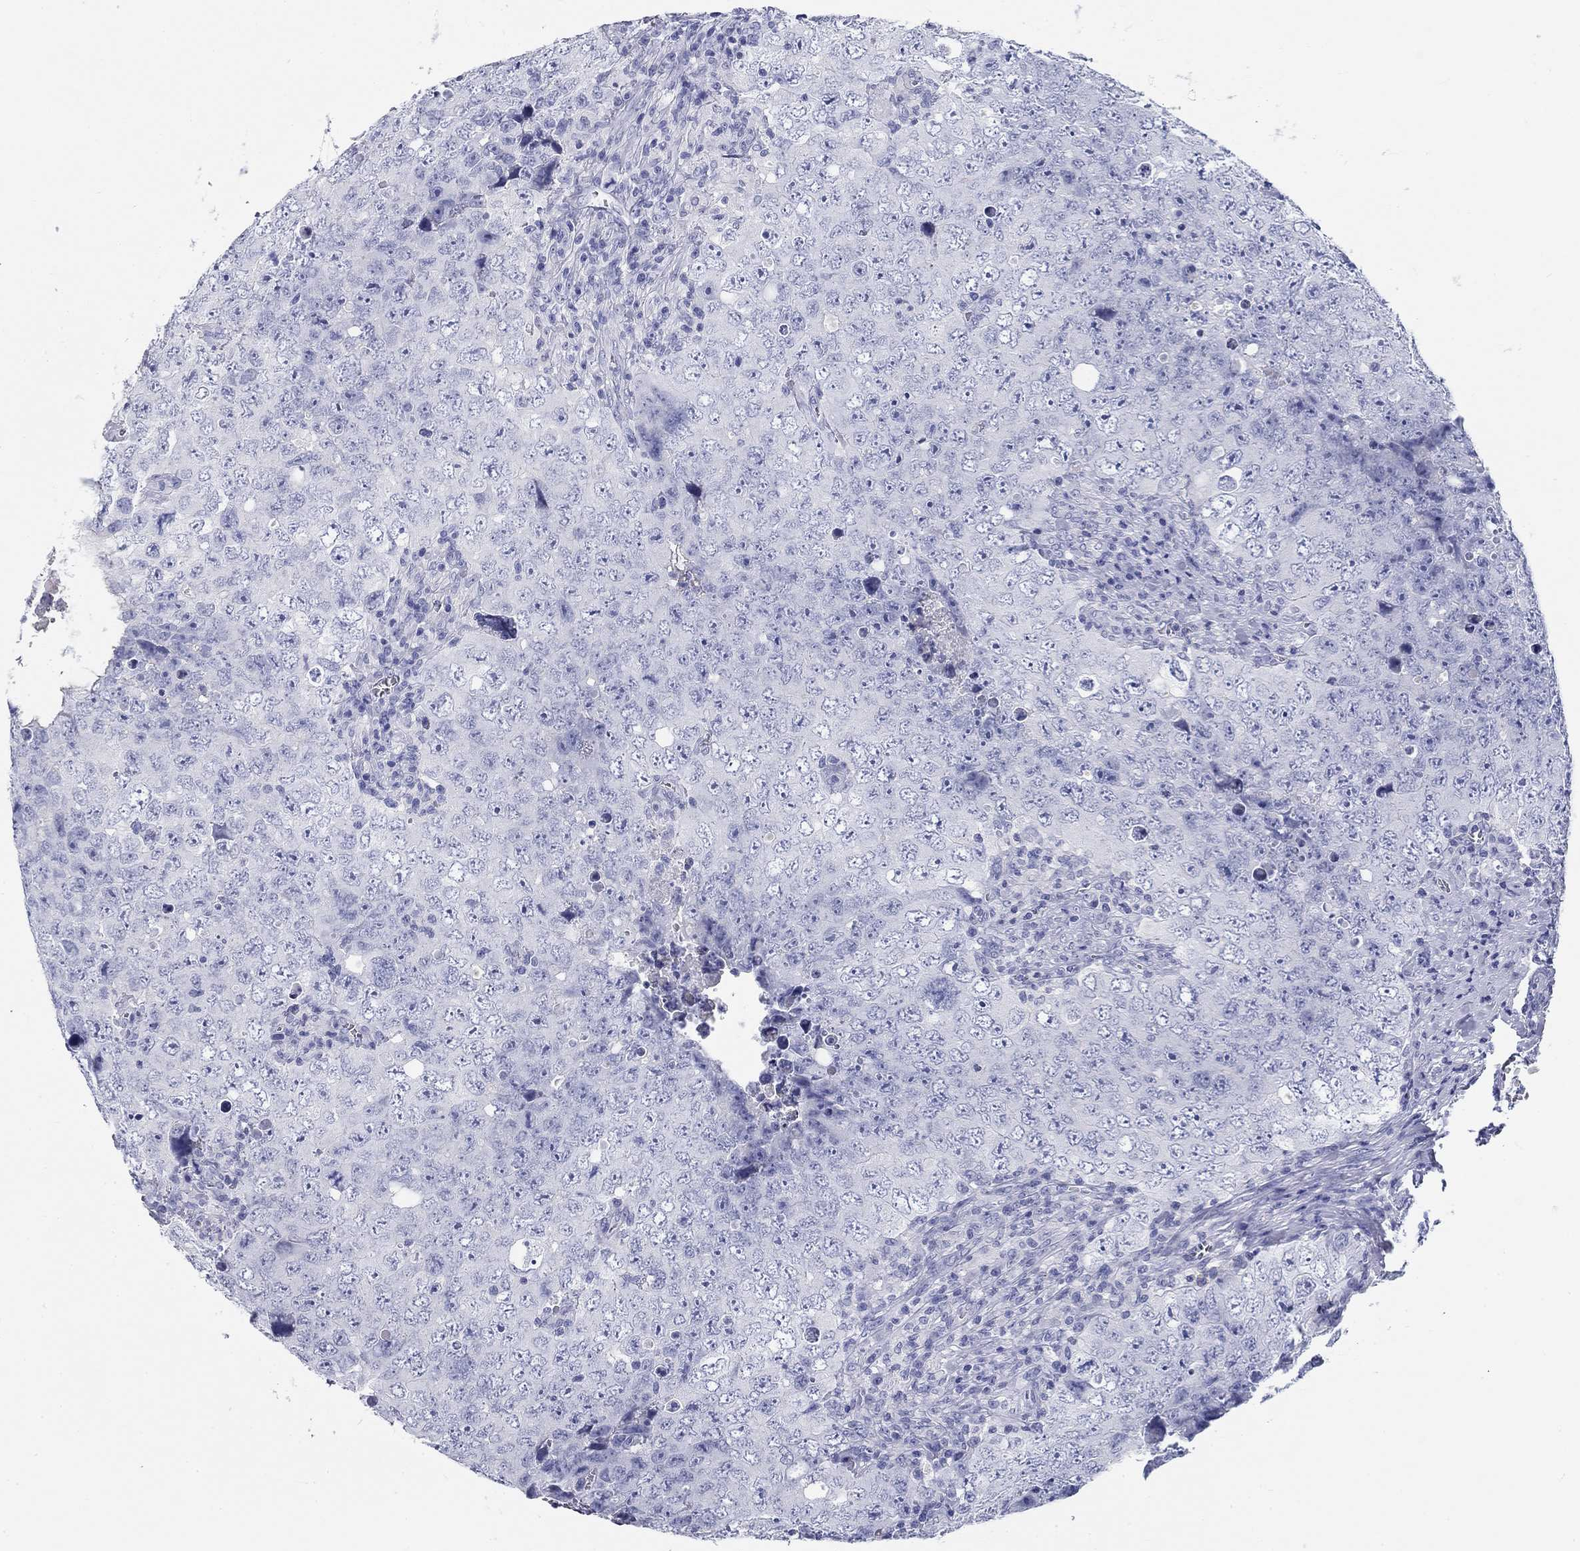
{"staining": {"intensity": "negative", "quantity": "none", "location": "none"}, "tissue": "testis cancer", "cell_type": "Tumor cells", "image_type": "cancer", "snomed": [{"axis": "morphology", "description": "Seminoma, NOS"}, {"axis": "topography", "description": "Testis"}], "caption": "Image shows no significant protein positivity in tumor cells of testis cancer (seminoma). (Stains: DAB (3,3'-diaminobenzidine) immunohistochemistry with hematoxylin counter stain, Microscopy: brightfield microscopy at high magnification).", "gene": "CD40LG", "patient": {"sex": "male", "age": 34}}